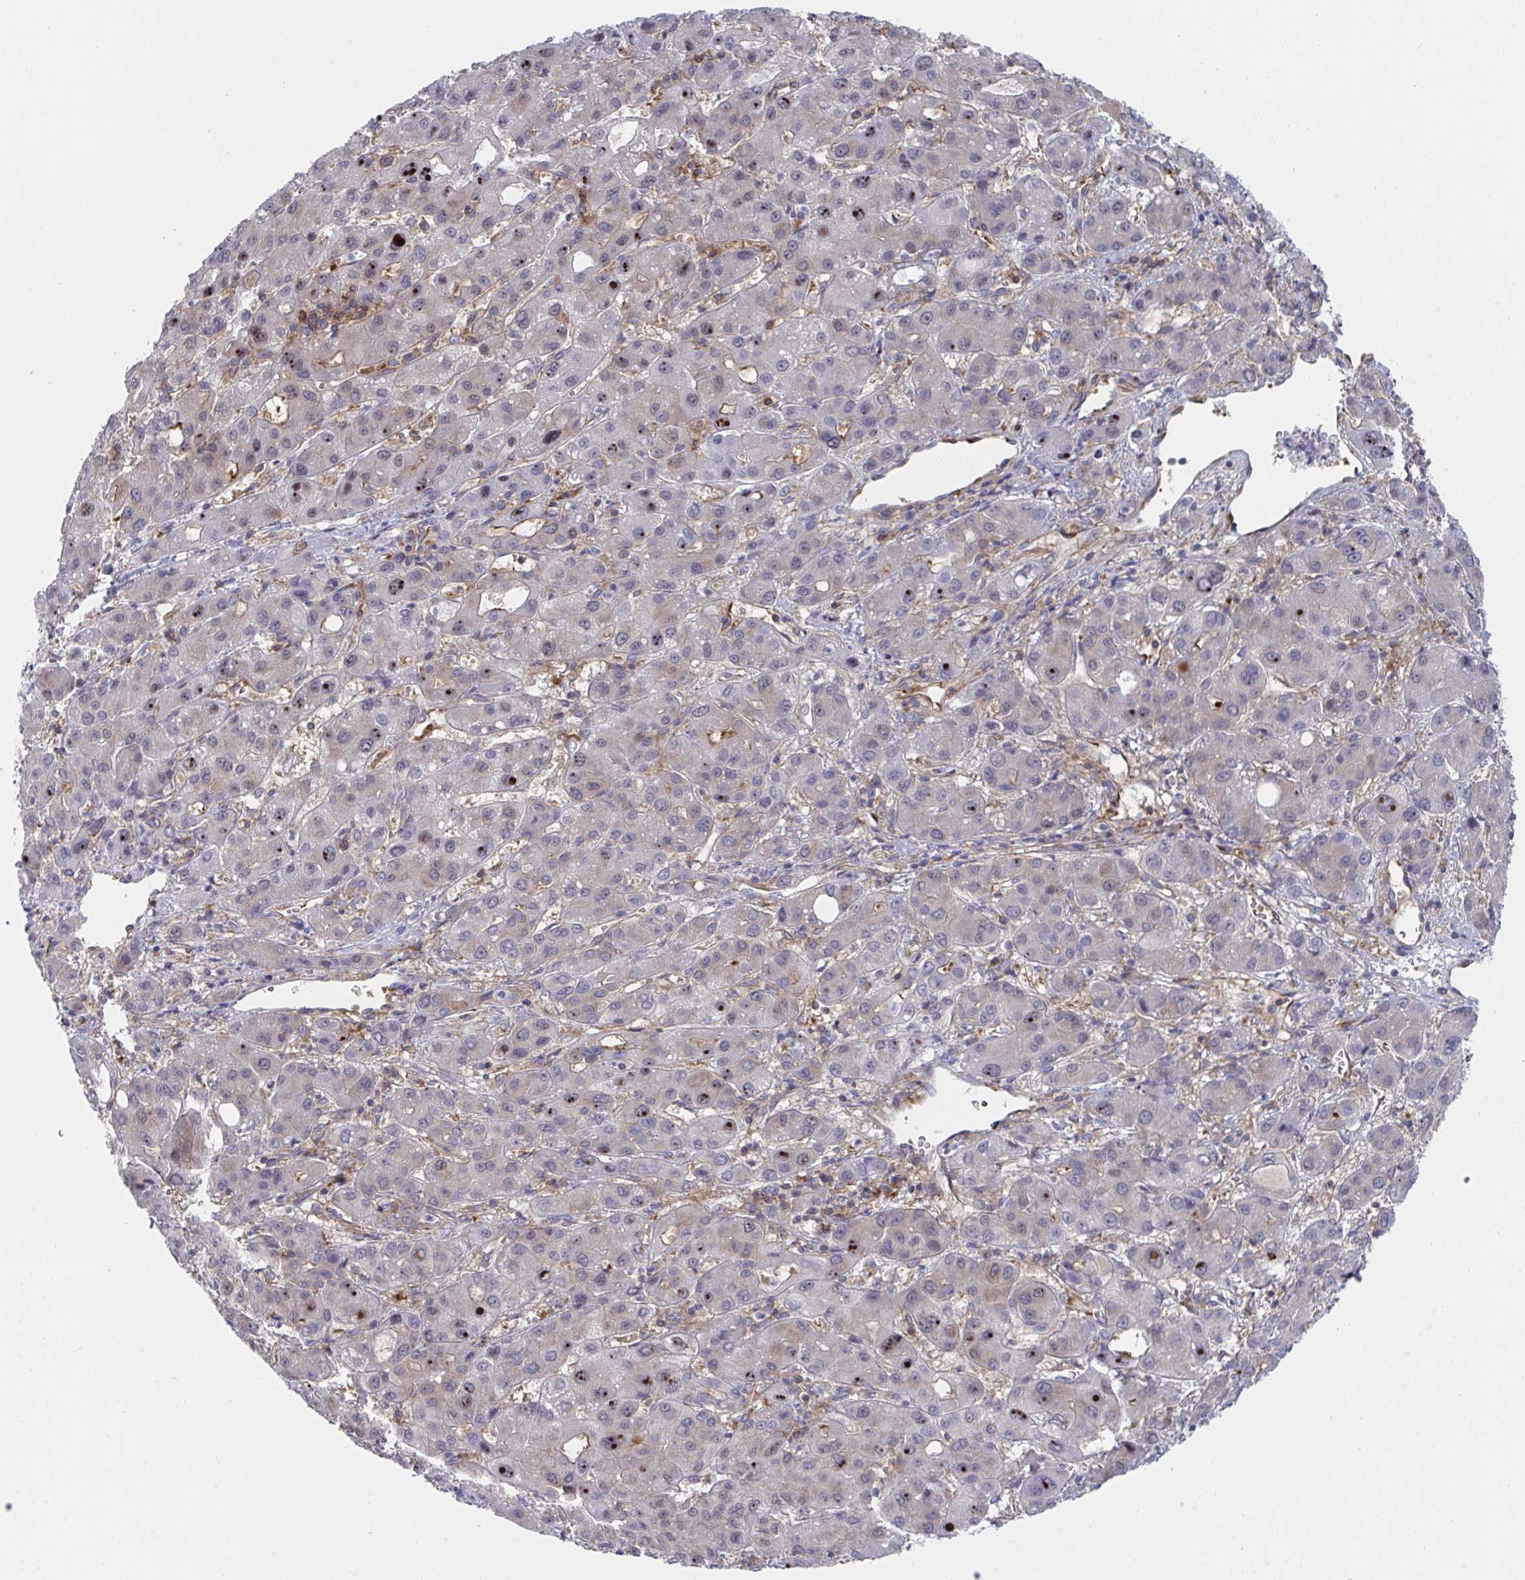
{"staining": {"intensity": "strong", "quantity": "<25%", "location": "nuclear"}, "tissue": "liver cancer", "cell_type": "Tumor cells", "image_type": "cancer", "snomed": [{"axis": "morphology", "description": "Carcinoma, Hepatocellular, NOS"}, {"axis": "topography", "description": "Liver"}], "caption": "Immunohistochemistry (DAB) staining of liver hepatocellular carcinoma demonstrates strong nuclear protein staining in about <25% of tumor cells. Nuclei are stained in blue.", "gene": "WNK1", "patient": {"sex": "male", "age": 55}}